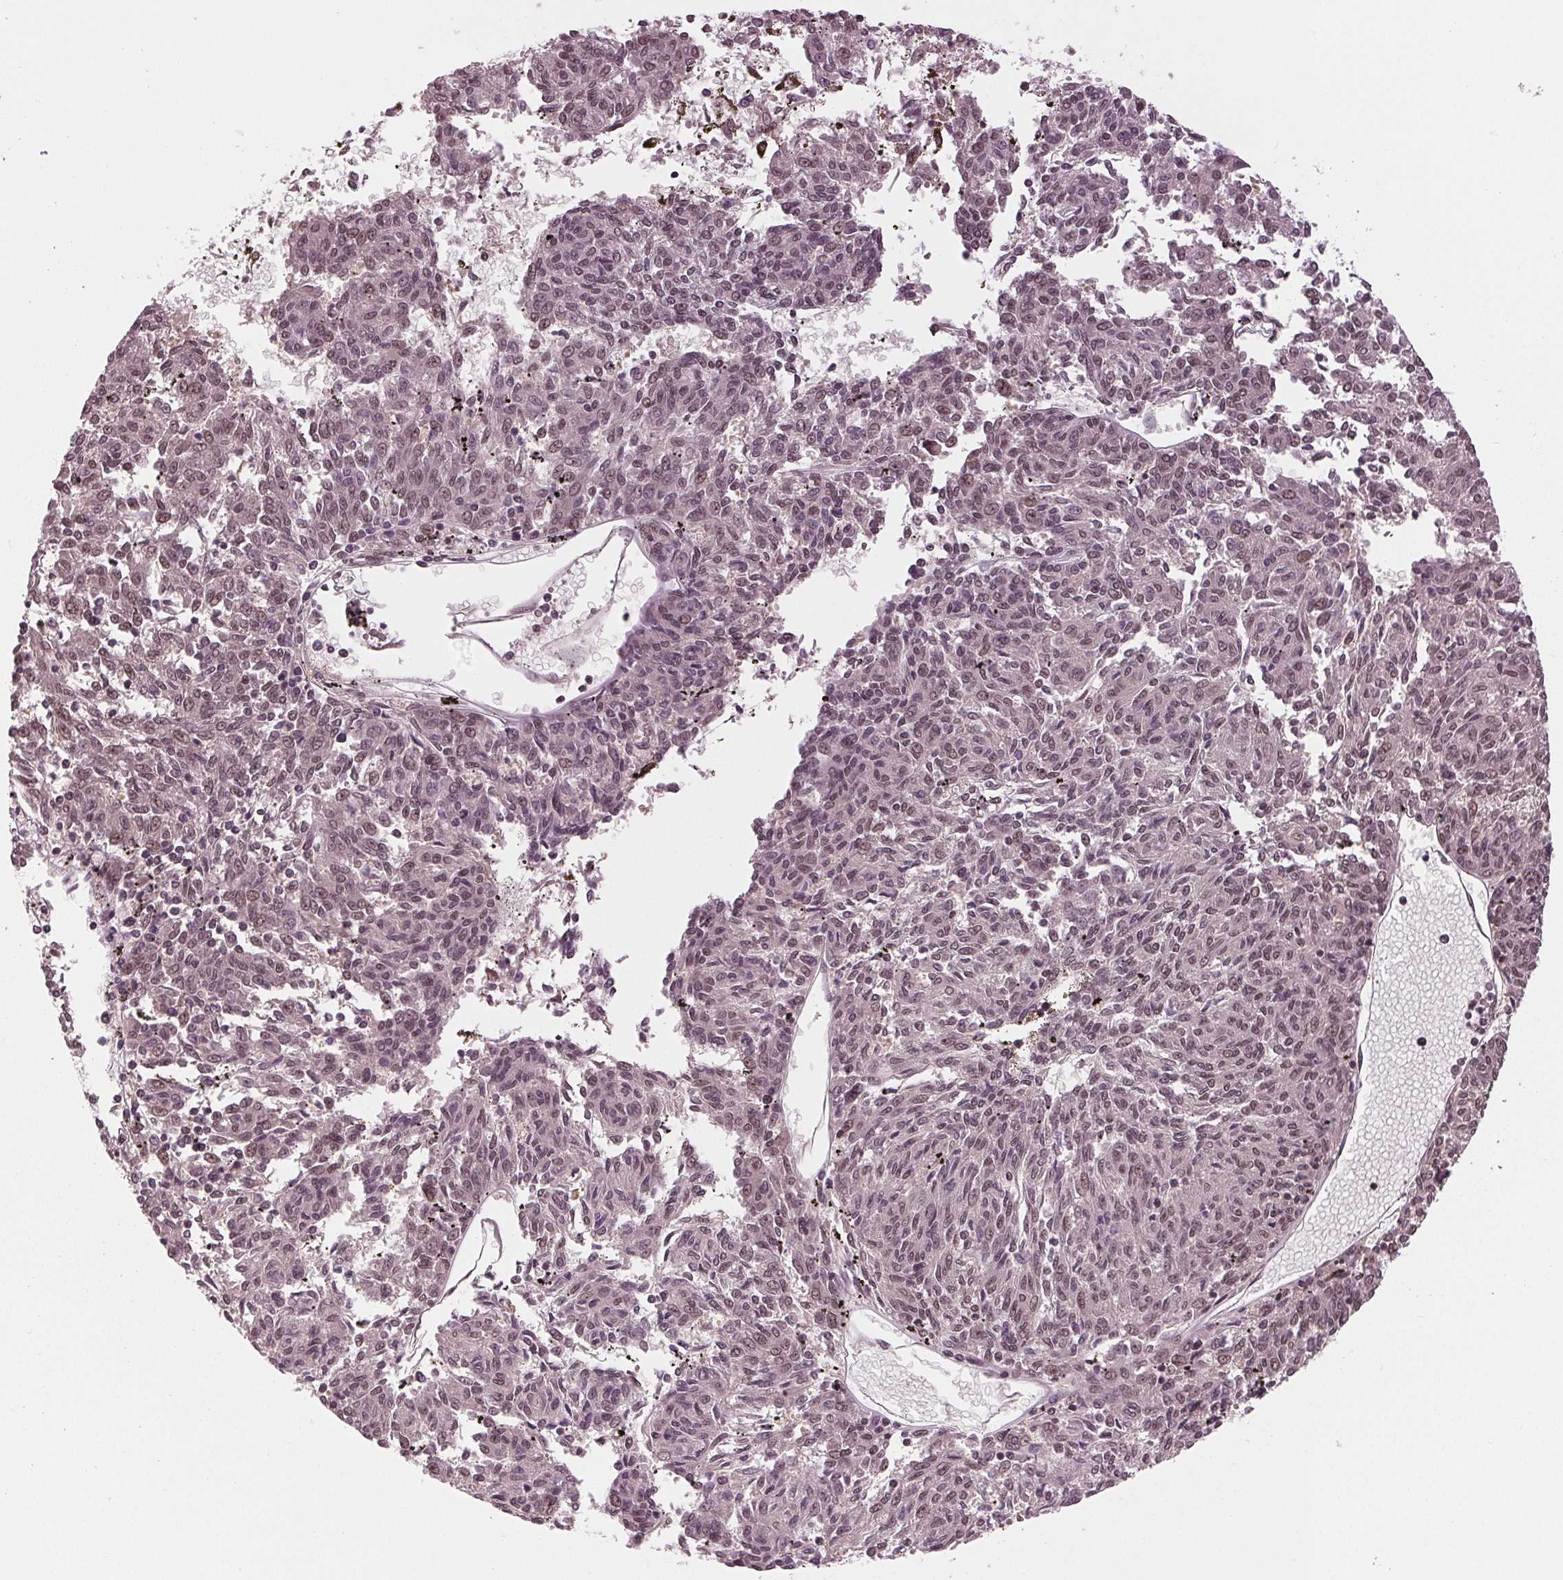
{"staining": {"intensity": "weak", "quantity": ">75%", "location": "nuclear"}, "tissue": "melanoma", "cell_type": "Tumor cells", "image_type": "cancer", "snomed": [{"axis": "morphology", "description": "Malignant melanoma, NOS"}, {"axis": "topography", "description": "Skin"}], "caption": "About >75% of tumor cells in malignant melanoma reveal weak nuclear protein expression as visualized by brown immunohistochemical staining.", "gene": "LSM2", "patient": {"sex": "female", "age": 72}}